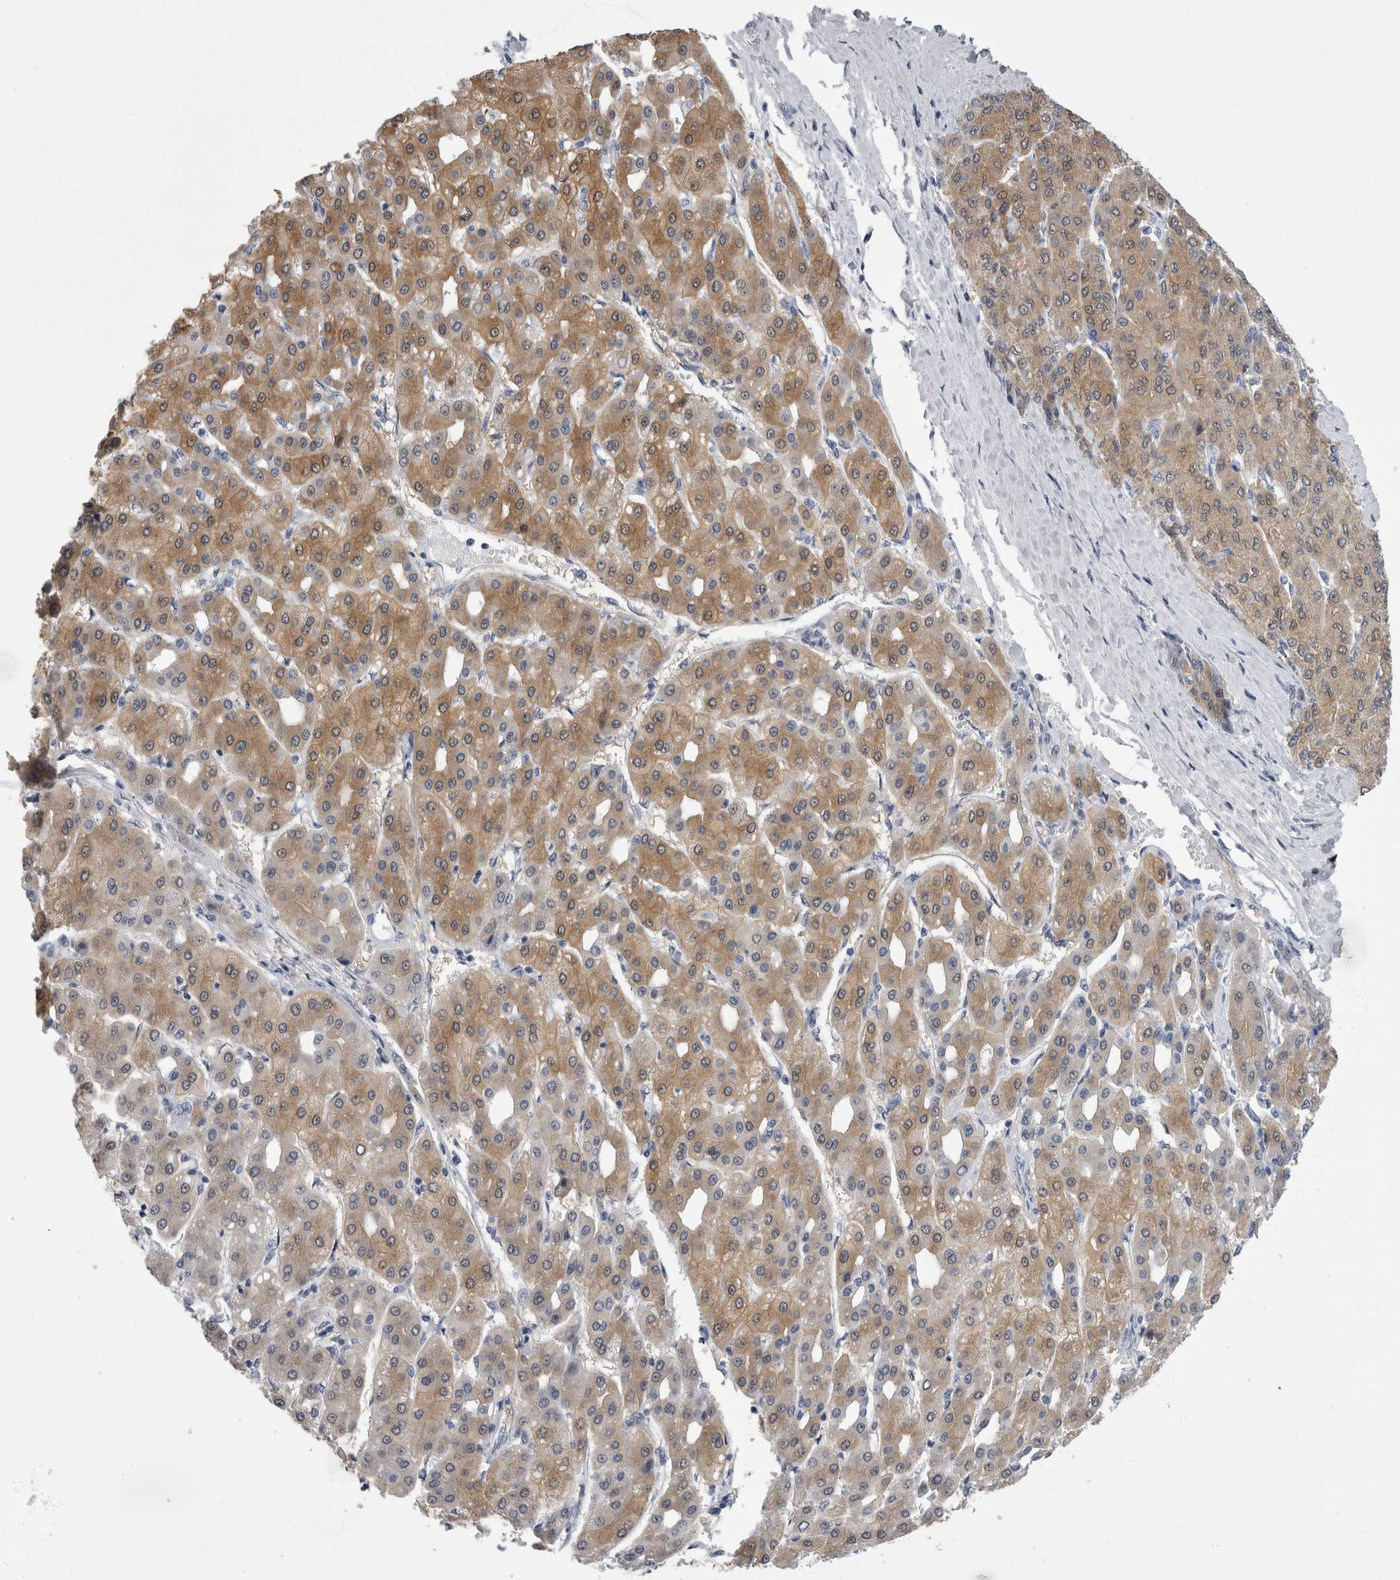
{"staining": {"intensity": "moderate", "quantity": ">75%", "location": "cytoplasmic/membranous"}, "tissue": "liver cancer", "cell_type": "Tumor cells", "image_type": "cancer", "snomed": [{"axis": "morphology", "description": "Carcinoma, Hepatocellular, NOS"}, {"axis": "topography", "description": "Liver"}], "caption": "Liver hepatocellular carcinoma stained with a brown dye exhibits moderate cytoplasmic/membranous positive expression in approximately >75% of tumor cells.", "gene": "ALDH8A1", "patient": {"sex": "male", "age": 65}}